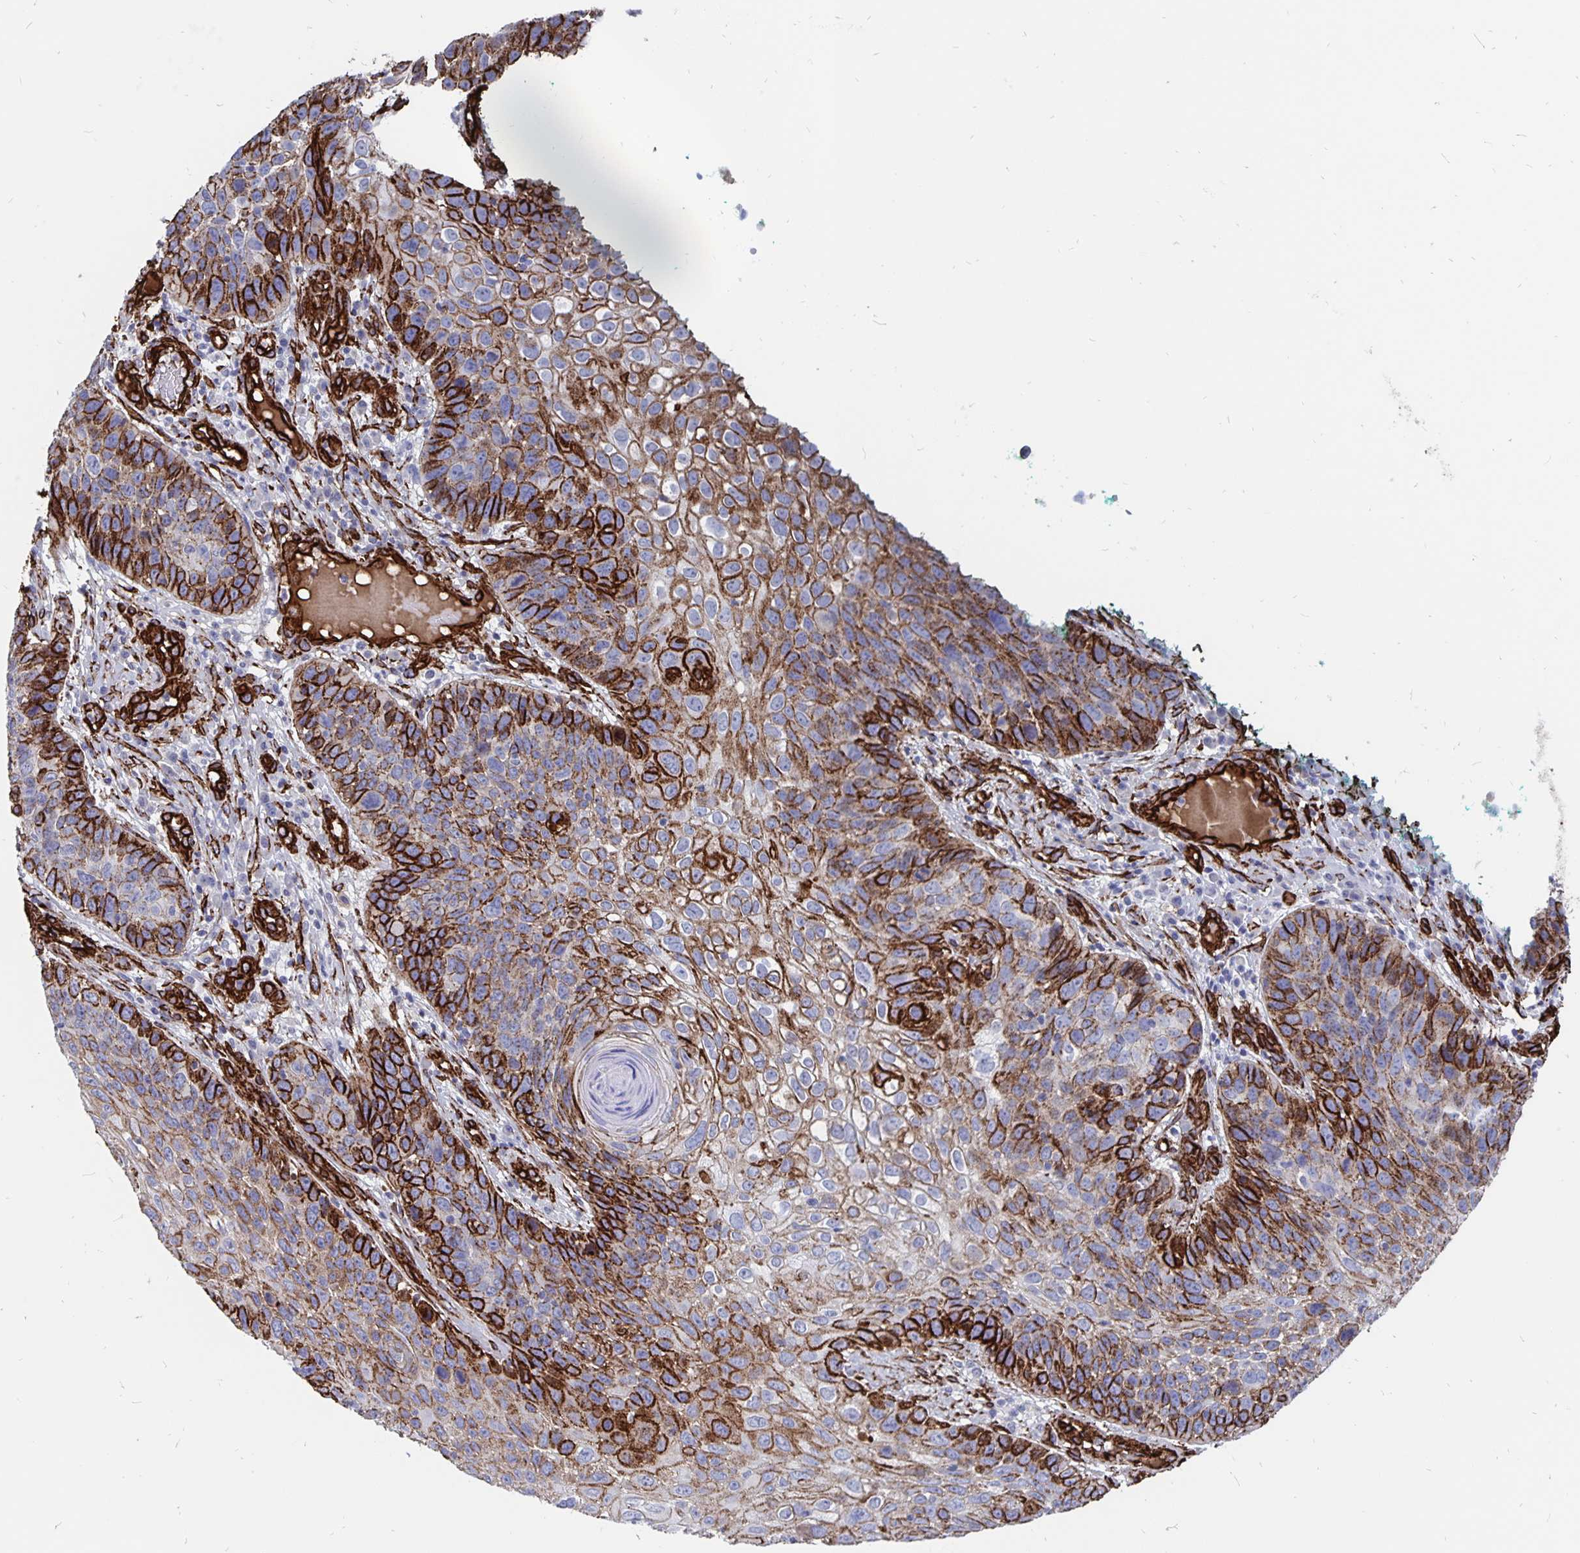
{"staining": {"intensity": "strong", "quantity": "25%-75%", "location": "cytoplasmic/membranous"}, "tissue": "skin cancer", "cell_type": "Tumor cells", "image_type": "cancer", "snomed": [{"axis": "morphology", "description": "Squamous cell carcinoma, NOS"}, {"axis": "topography", "description": "Skin"}], "caption": "Skin cancer stained for a protein (brown) displays strong cytoplasmic/membranous positive staining in about 25%-75% of tumor cells.", "gene": "DCHS2", "patient": {"sex": "male", "age": 92}}